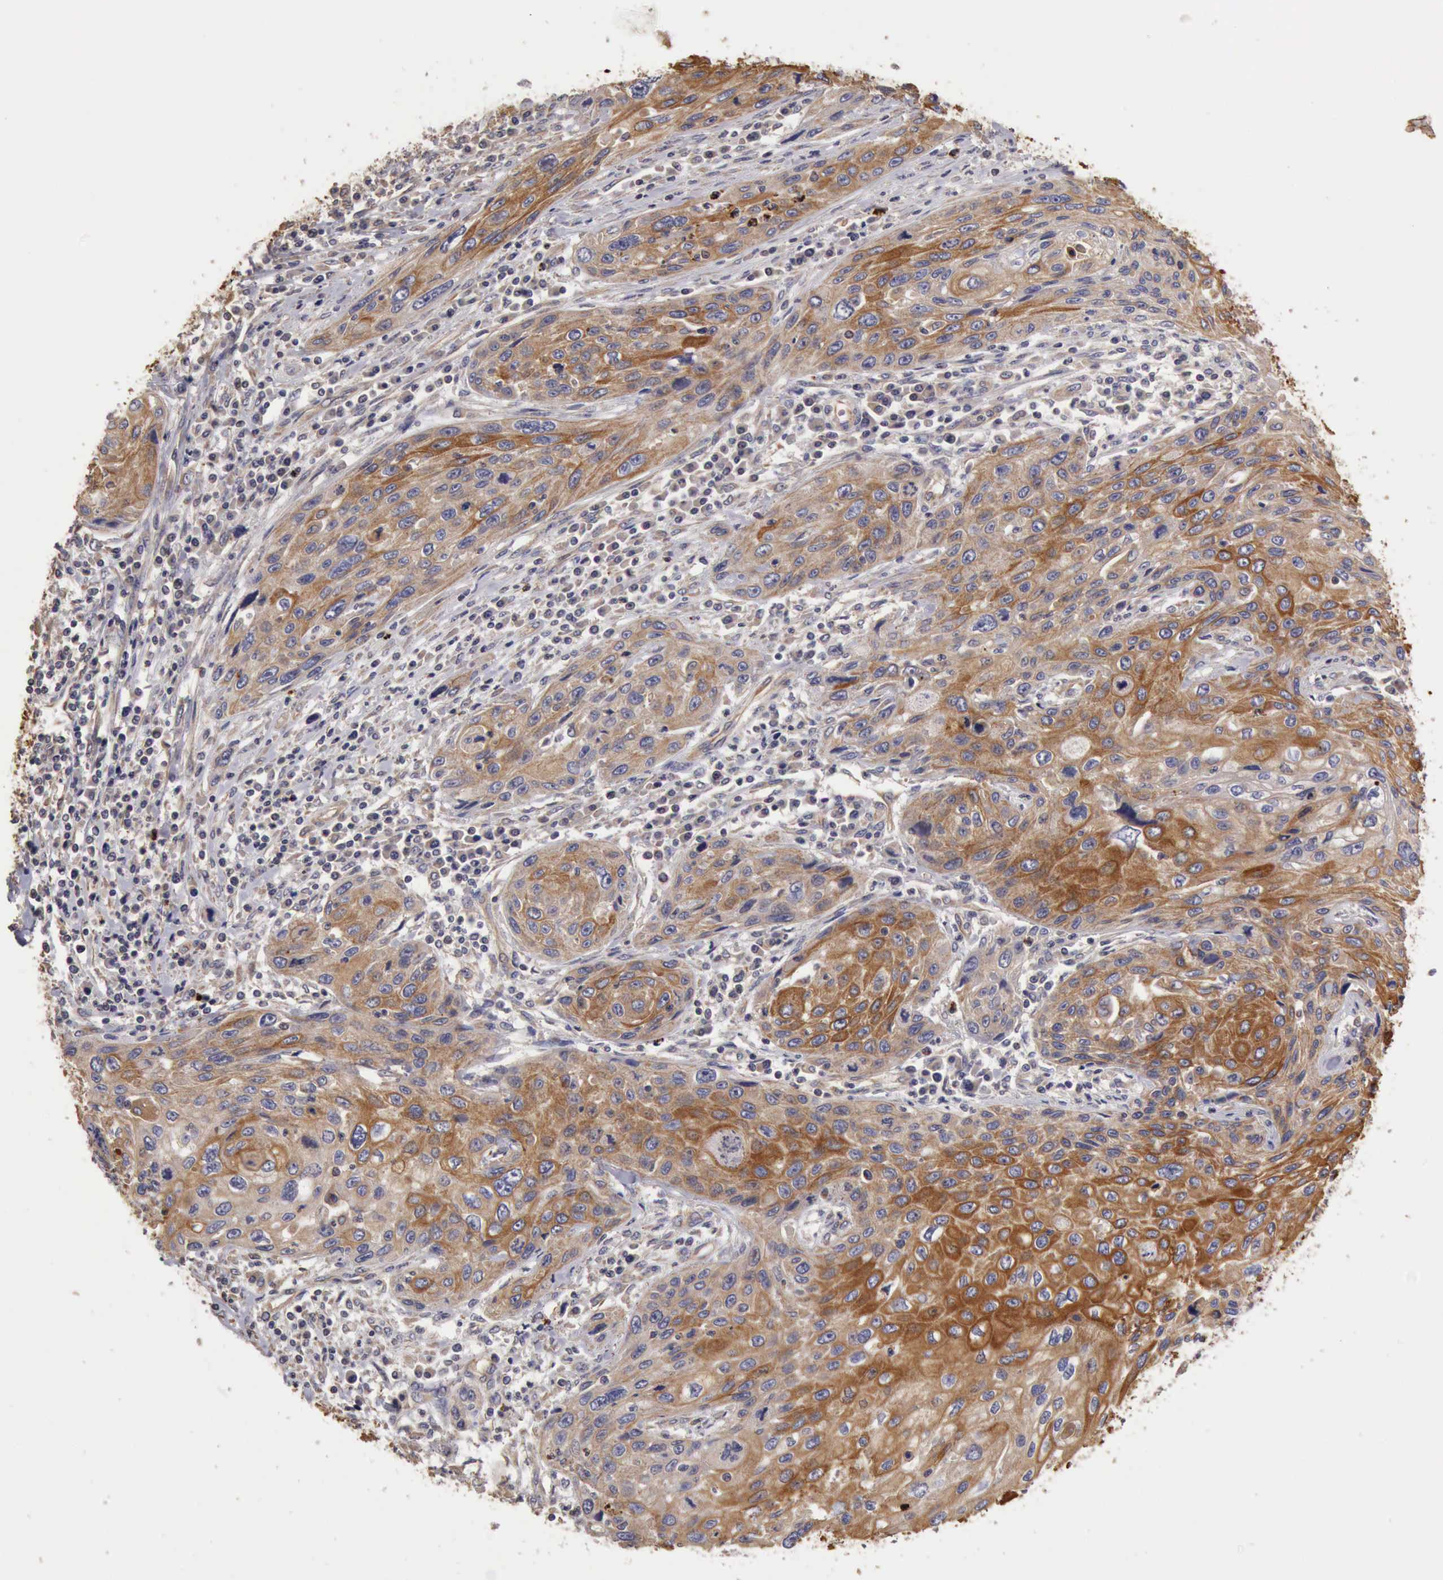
{"staining": {"intensity": "moderate", "quantity": ">75%", "location": "cytoplasmic/membranous"}, "tissue": "cervical cancer", "cell_type": "Tumor cells", "image_type": "cancer", "snomed": [{"axis": "morphology", "description": "Squamous cell carcinoma, NOS"}, {"axis": "topography", "description": "Cervix"}], "caption": "Moderate cytoplasmic/membranous protein staining is present in about >75% of tumor cells in cervical squamous cell carcinoma. (DAB (3,3'-diaminobenzidine) IHC with brightfield microscopy, high magnification).", "gene": "BMX", "patient": {"sex": "female", "age": 32}}